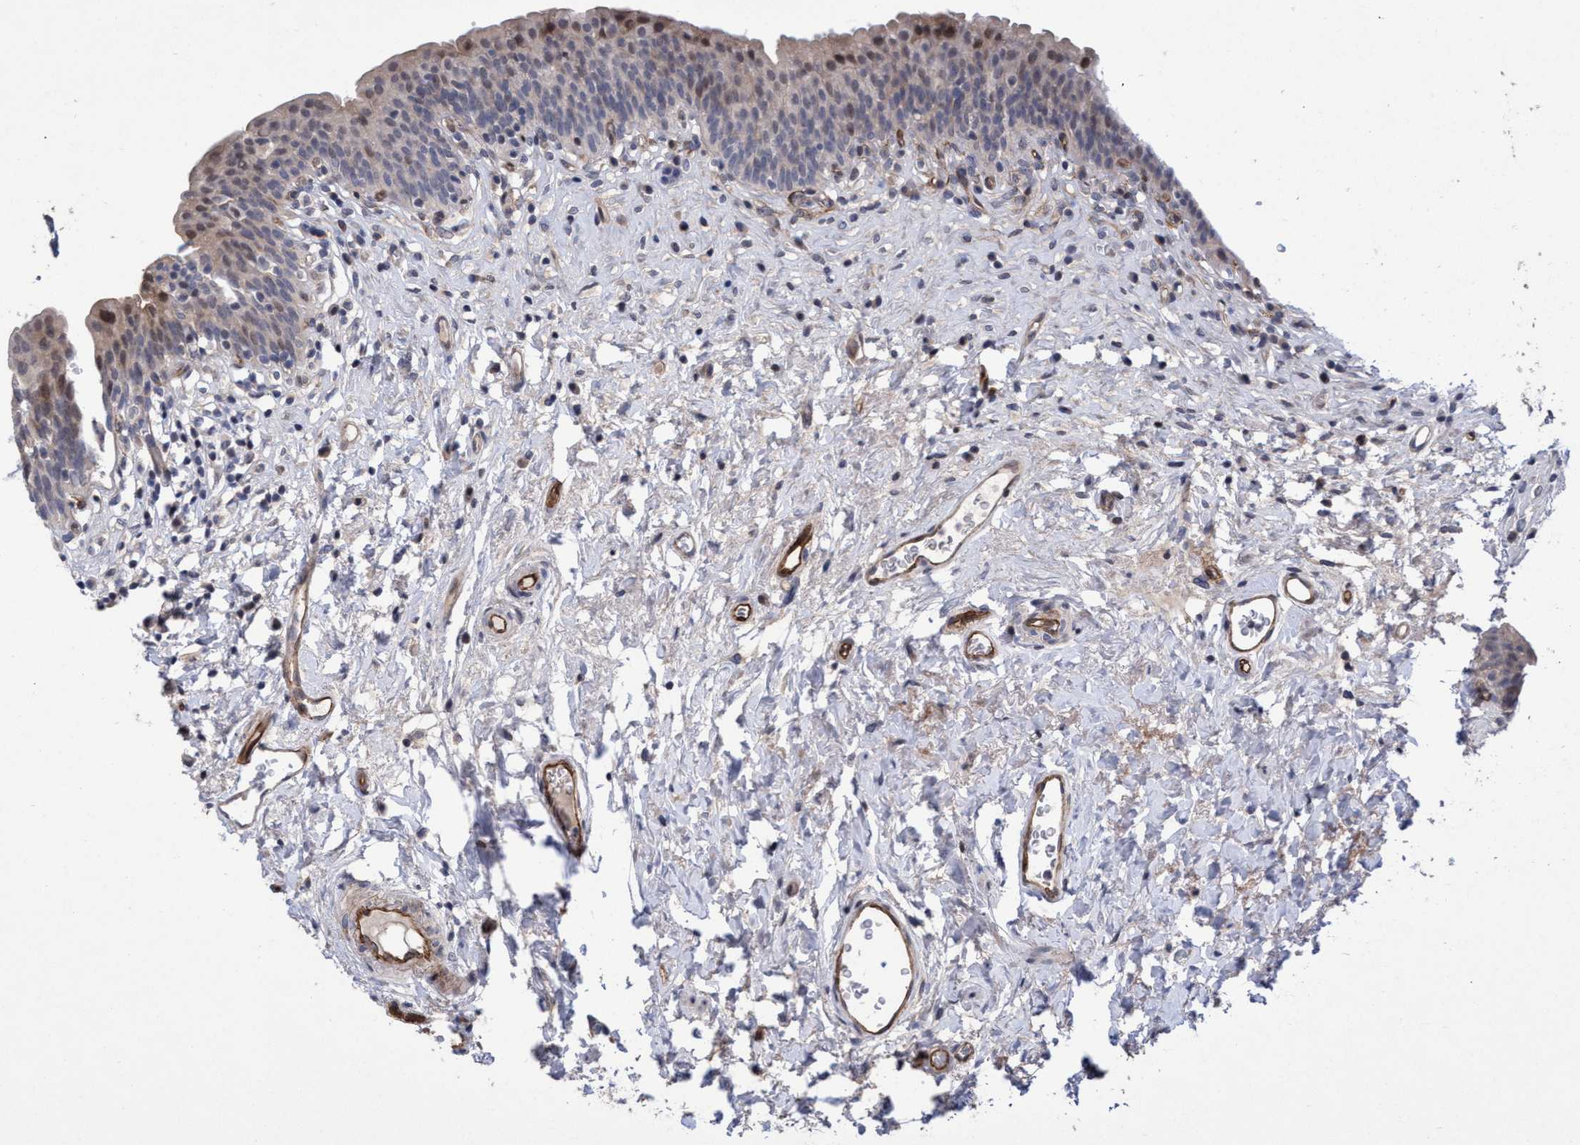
{"staining": {"intensity": "weak", "quantity": "25%-75%", "location": "cytoplasmic/membranous,nuclear"}, "tissue": "urinary bladder", "cell_type": "Urothelial cells", "image_type": "normal", "snomed": [{"axis": "morphology", "description": "Normal tissue, NOS"}, {"axis": "topography", "description": "Urinary bladder"}], "caption": "Normal urinary bladder shows weak cytoplasmic/membranous,nuclear expression in approximately 25%-75% of urothelial cells, visualized by immunohistochemistry.", "gene": "ZNF750", "patient": {"sex": "male", "age": 83}}